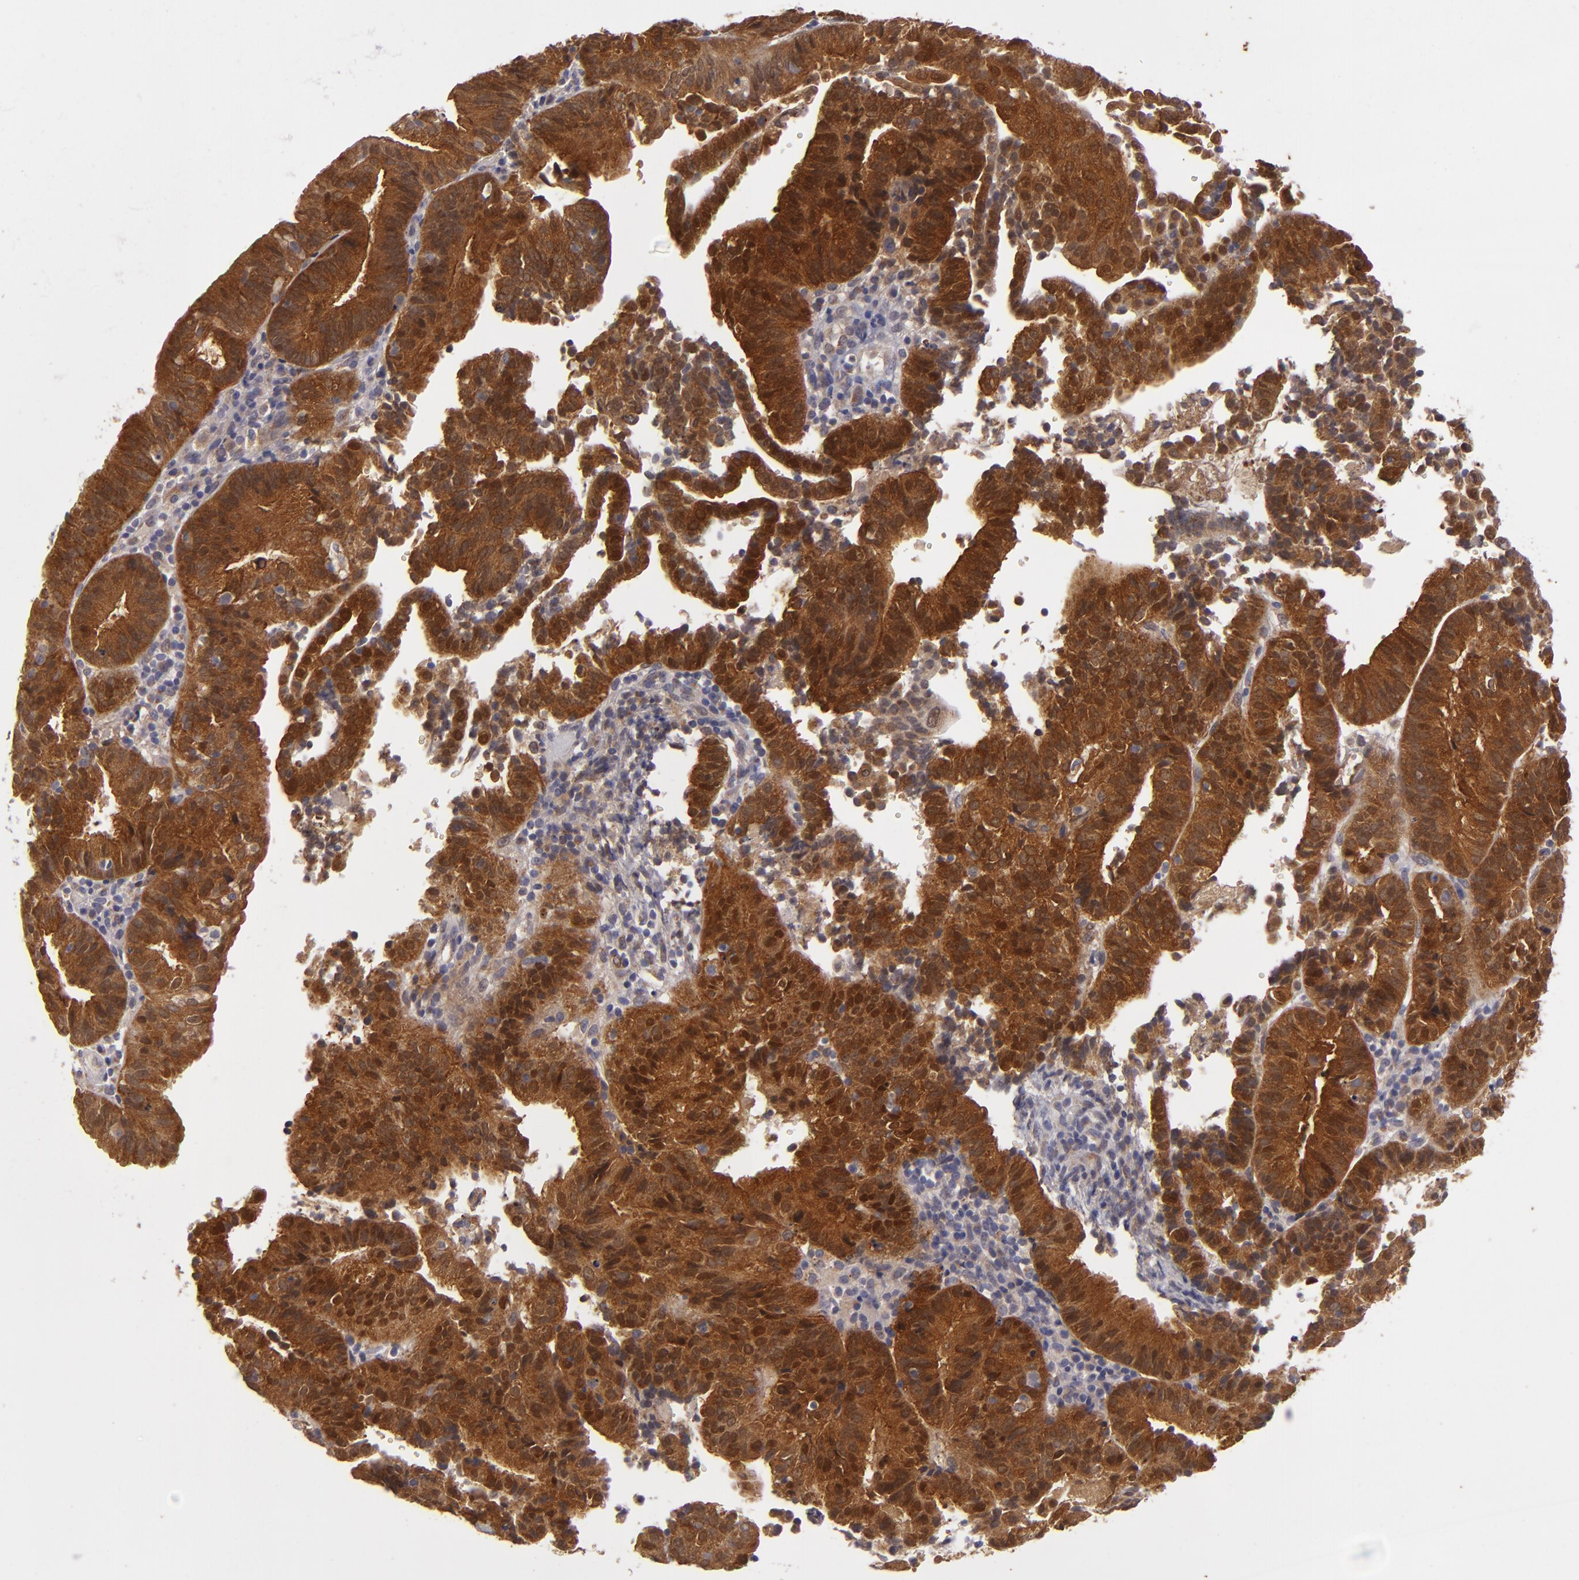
{"staining": {"intensity": "strong", "quantity": ">75%", "location": "cytoplasmic/membranous"}, "tissue": "cervical cancer", "cell_type": "Tumor cells", "image_type": "cancer", "snomed": [{"axis": "morphology", "description": "Adenocarcinoma, NOS"}, {"axis": "topography", "description": "Cervix"}], "caption": "Immunohistochemistry image of human cervical cancer stained for a protein (brown), which shows high levels of strong cytoplasmic/membranous expression in approximately >75% of tumor cells.", "gene": "SH2D4A", "patient": {"sex": "female", "age": 60}}